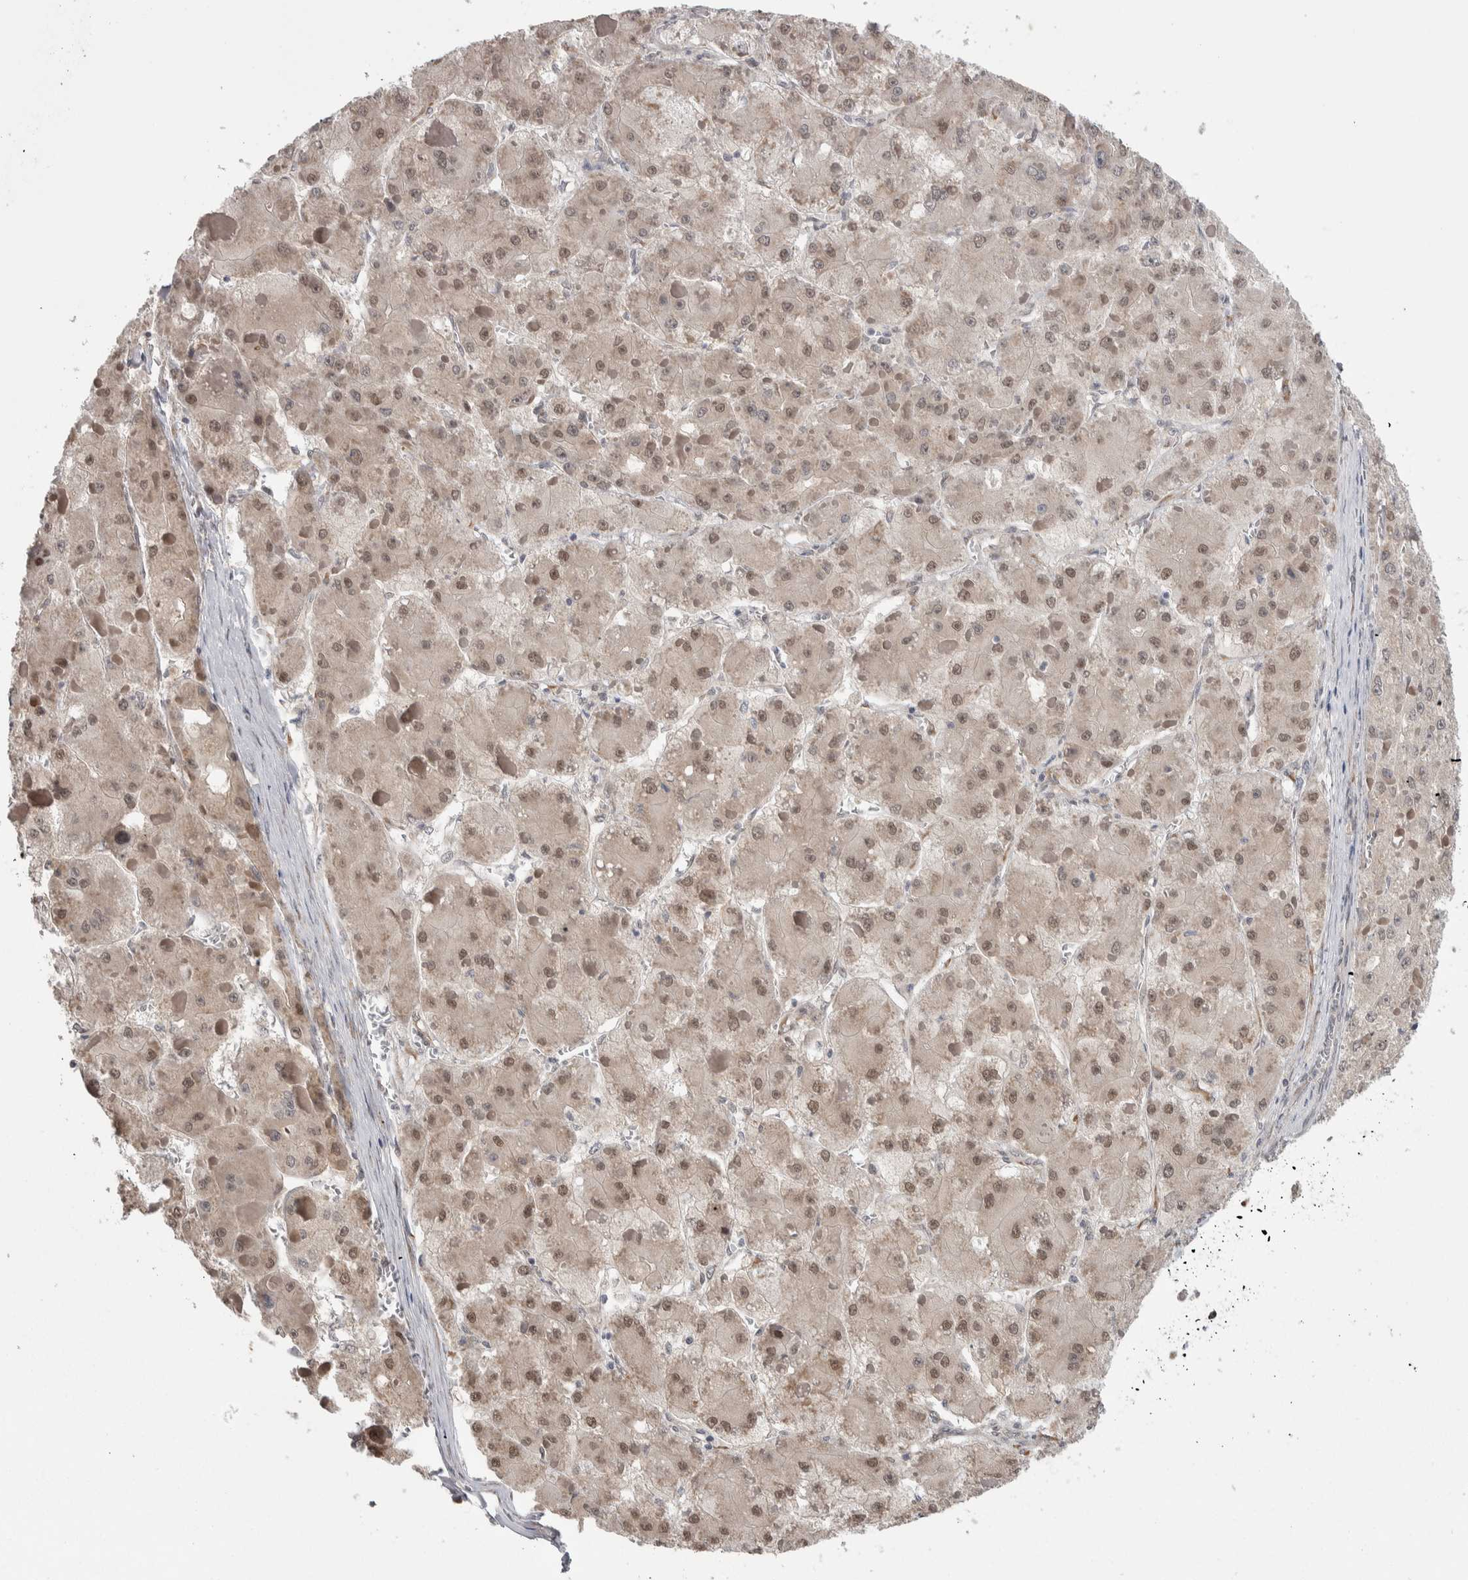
{"staining": {"intensity": "weak", "quantity": "25%-75%", "location": "nuclear"}, "tissue": "liver cancer", "cell_type": "Tumor cells", "image_type": "cancer", "snomed": [{"axis": "morphology", "description": "Carcinoma, Hepatocellular, NOS"}, {"axis": "topography", "description": "Liver"}], "caption": "A low amount of weak nuclear expression is present in about 25%-75% of tumor cells in liver cancer (hepatocellular carcinoma) tissue.", "gene": "CUL2", "patient": {"sex": "female", "age": 73}}